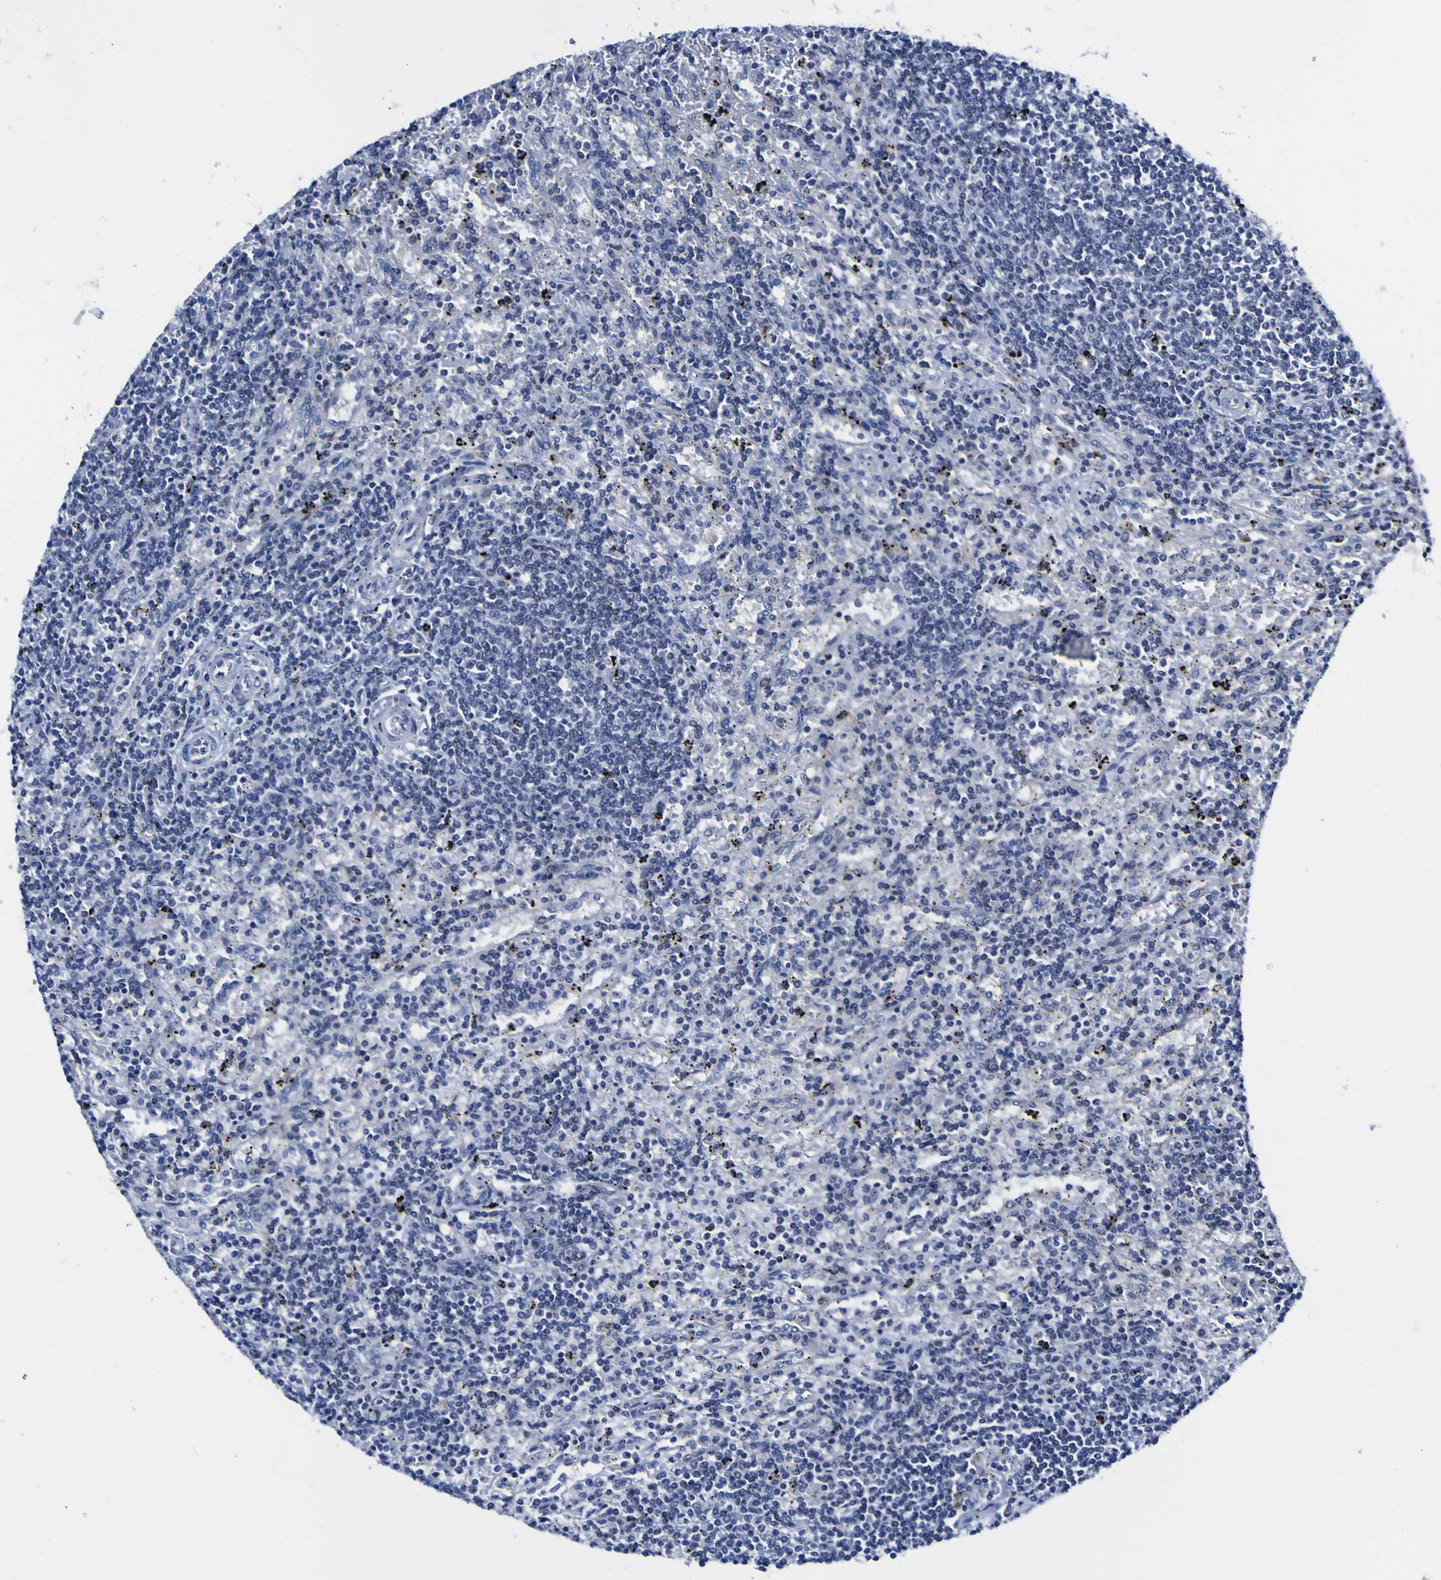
{"staining": {"intensity": "negative", "quantity": "none", "location": "none"}, "tissue": "lymphoma", "cell_type": "Tumor cells", "image_type": "cancer", "snomed": [{"axis": "morphology", "description": "Malignant lymphoma, non-Hodgkin's type, Low grade"}, {"axis": "topography", "description": "Spleen"}], "caption": "Histopathology image shows no protein staining in tumor cells of lymphoma tissue. (IHC, brightfield microscopy, high magnification).", "gene": "CASP6", "patient": {"sex": "male", "age": 76}}